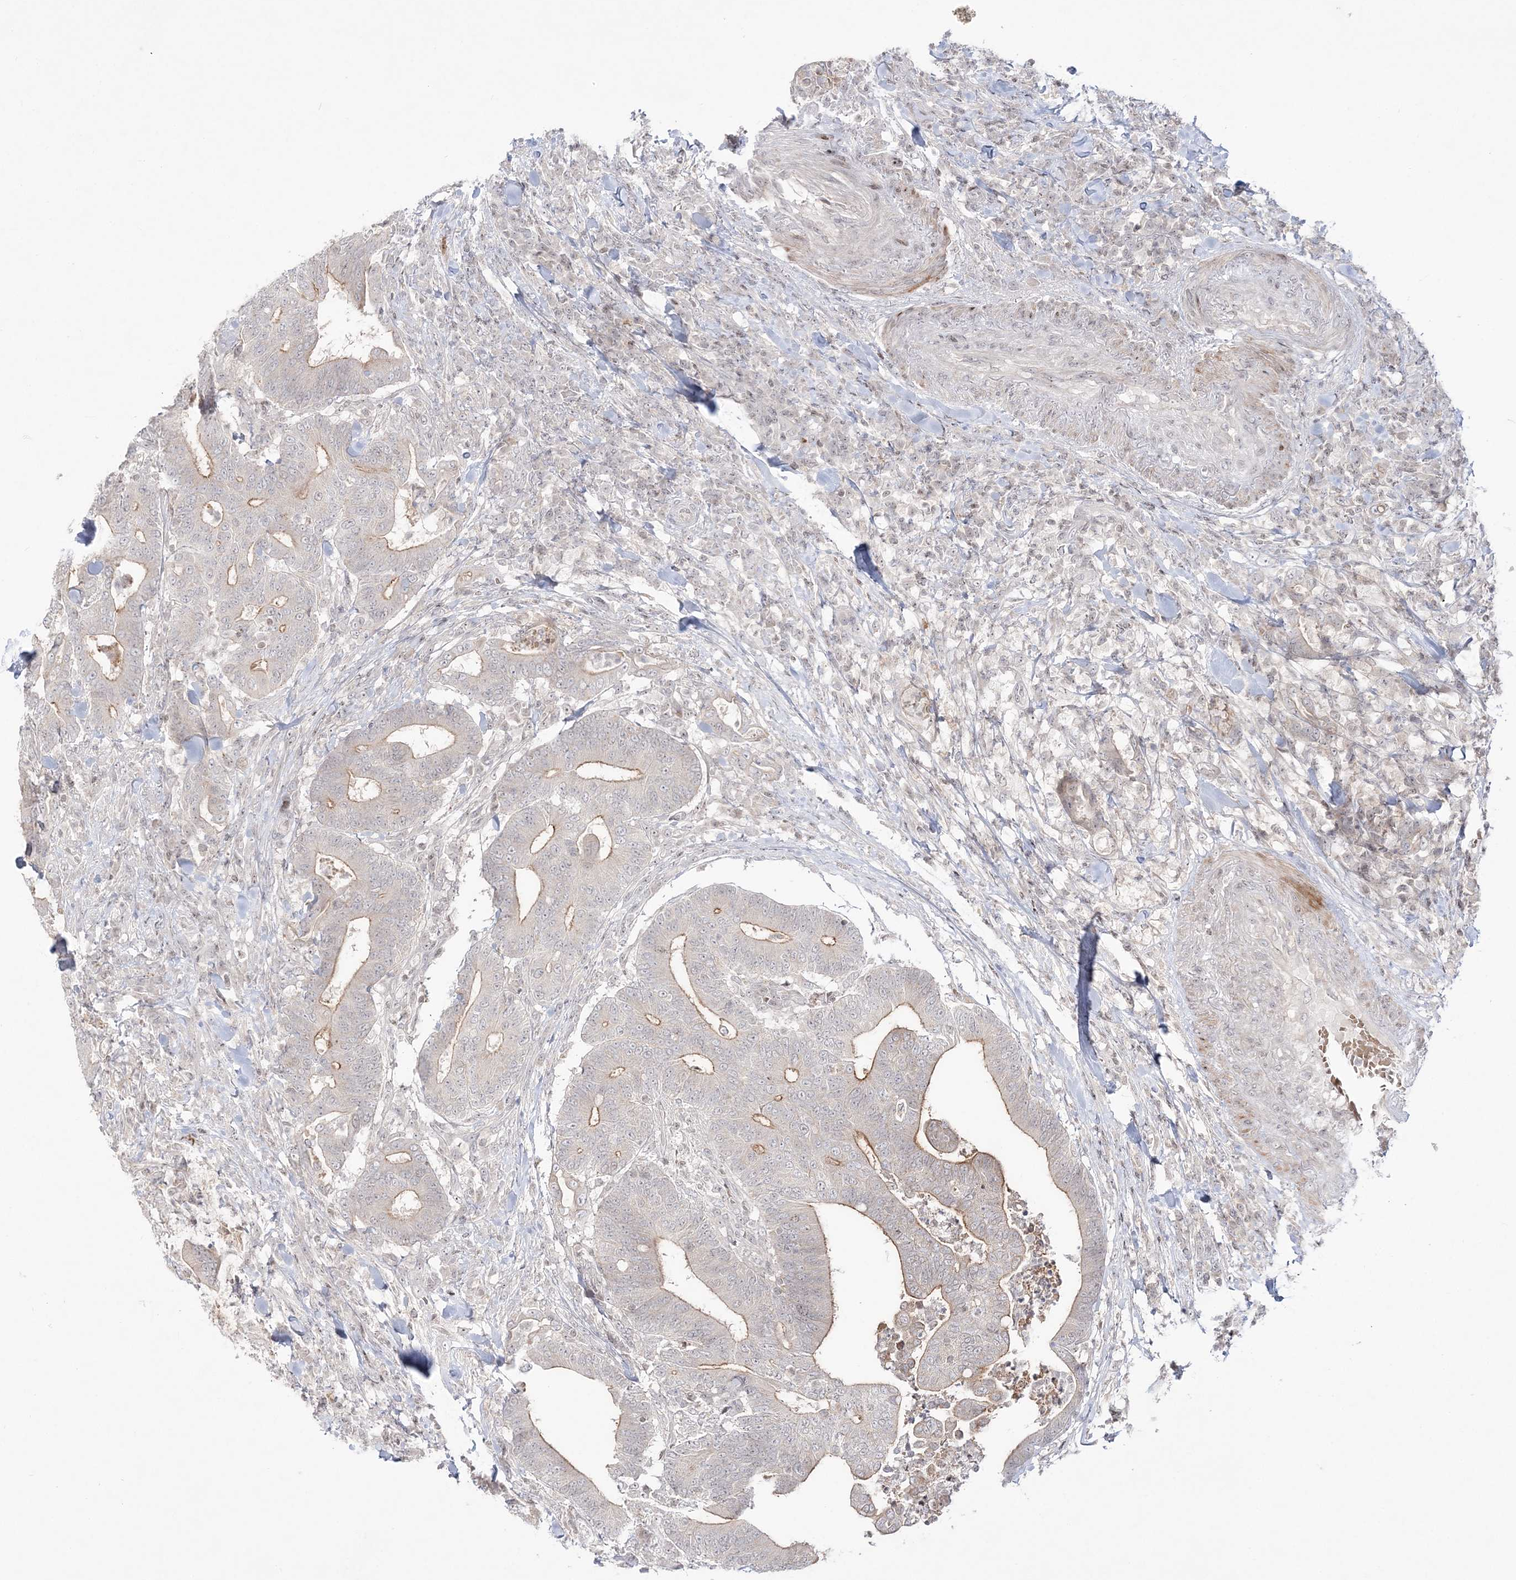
{"staining": {"intensity": "moderate", "quantity": "<25%", "location": "cytoplasmic/membranous"}, "tissue": "colorectal cancer", "cell_type": "Tumor cells", "image_type": "cancer", "snomed": [{"axis": "morphology", "description": "Adenocarcinoma, NOS"}, {"axis": "topography", "description": "Colon"}], "caption": "High-magnification brightfield microscopy of colorectal cancer stained with DAB (3,3'-diaminobenzidine) (brown) and counterstained with hematoxylin (blue). tumor cells exhibit moderate cytoplasmic/membranous expression is appreciated in about<25% of cells.", "gene": "SH3BP4", "patient": {"sex": "female", "age": 66}}